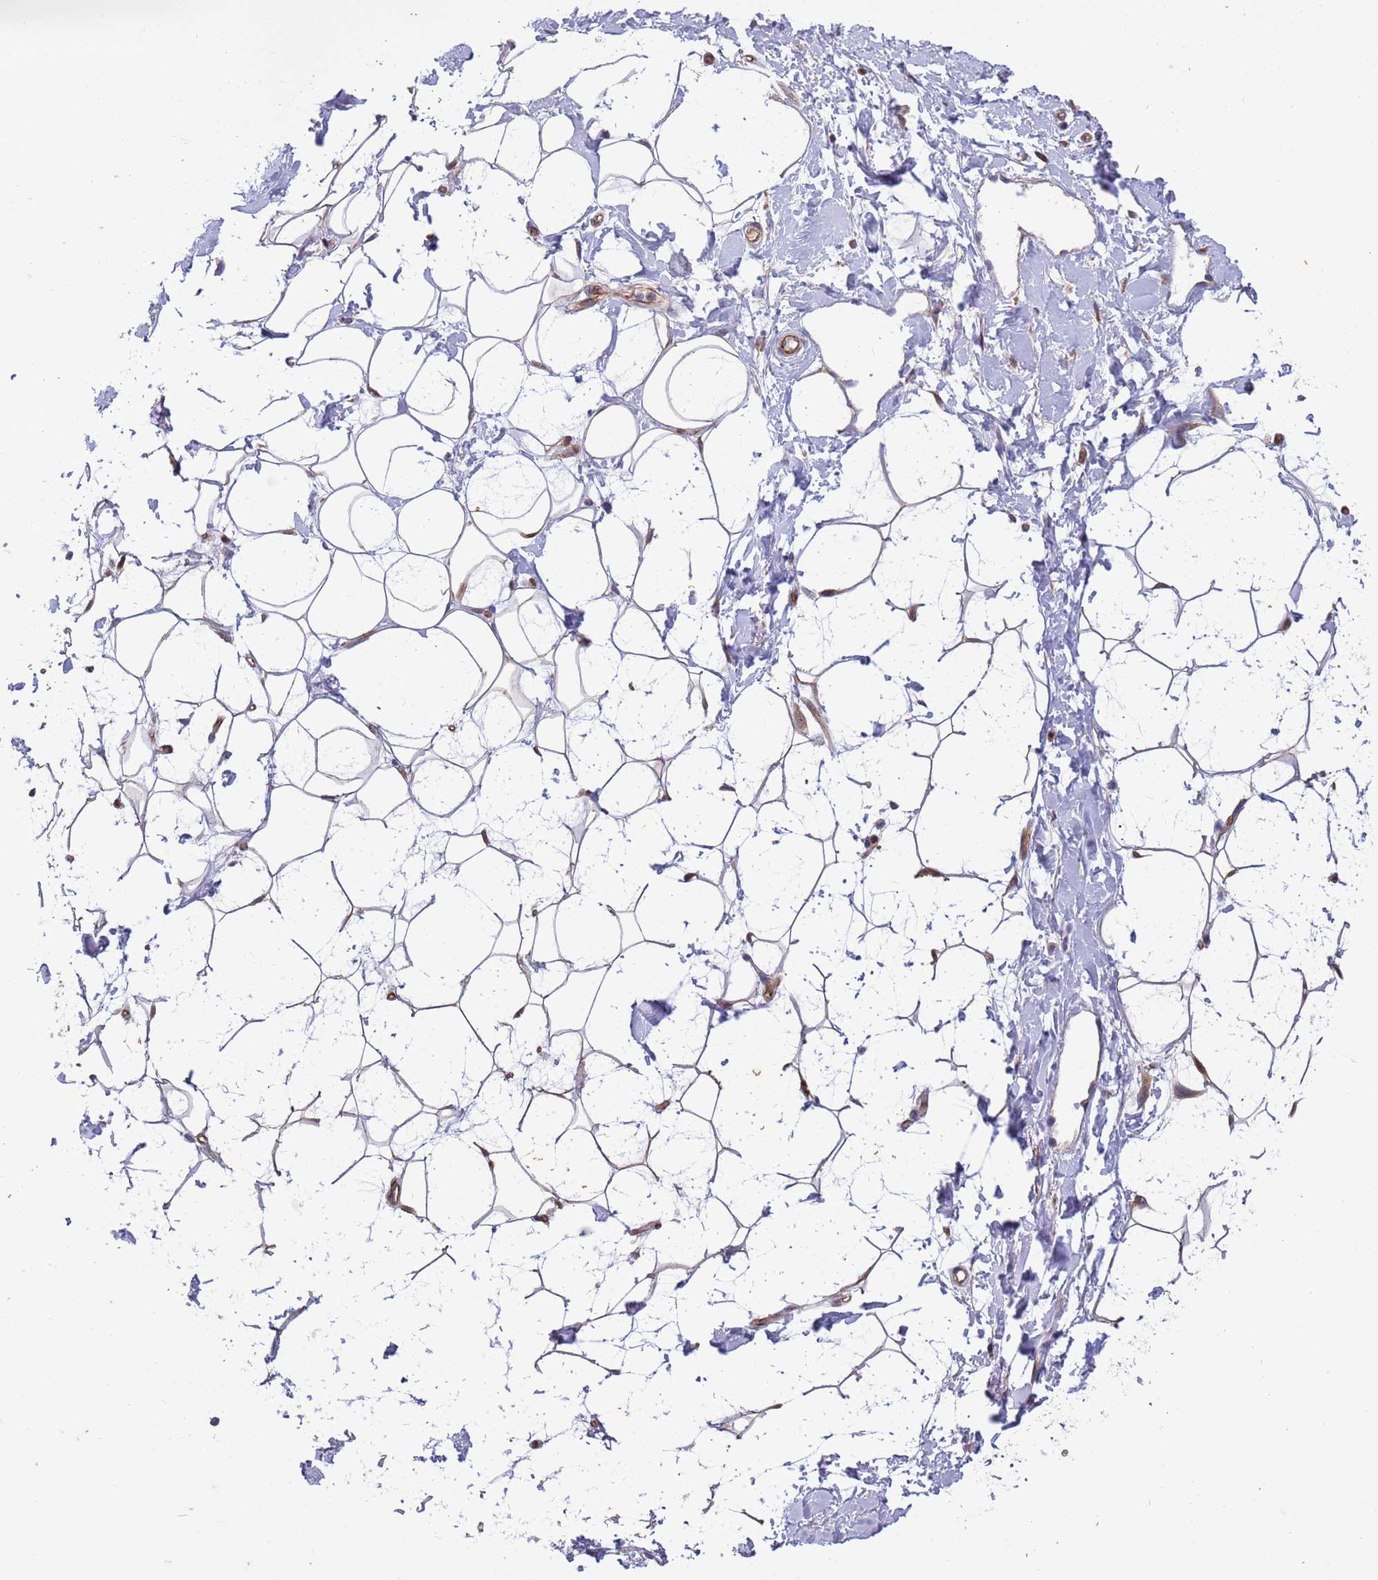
{"staining": {"intensity": "moderate", "quantity": ">75%", "location": "cytoplasmic/membranous"}, "tissue": "adipose tissue", "cell_type": "Adipocytes", "image_type": "normal", "snomed": [{"axis": "morphology", "description": "Normal tissue, NOS"}, {"axis": "topography", "description": "Breast"}], "caption": "Unremarkable adipose tissue was stained to show a protein in brown. There is medium levels of moderate cytoplasmic/membranous expression in approximately >75% of adipocytes. (DAB IHC with brightfield microscopy, high magnification).", "gene": "ITGB6", "patient": {"sex": "female", "age": 26}}